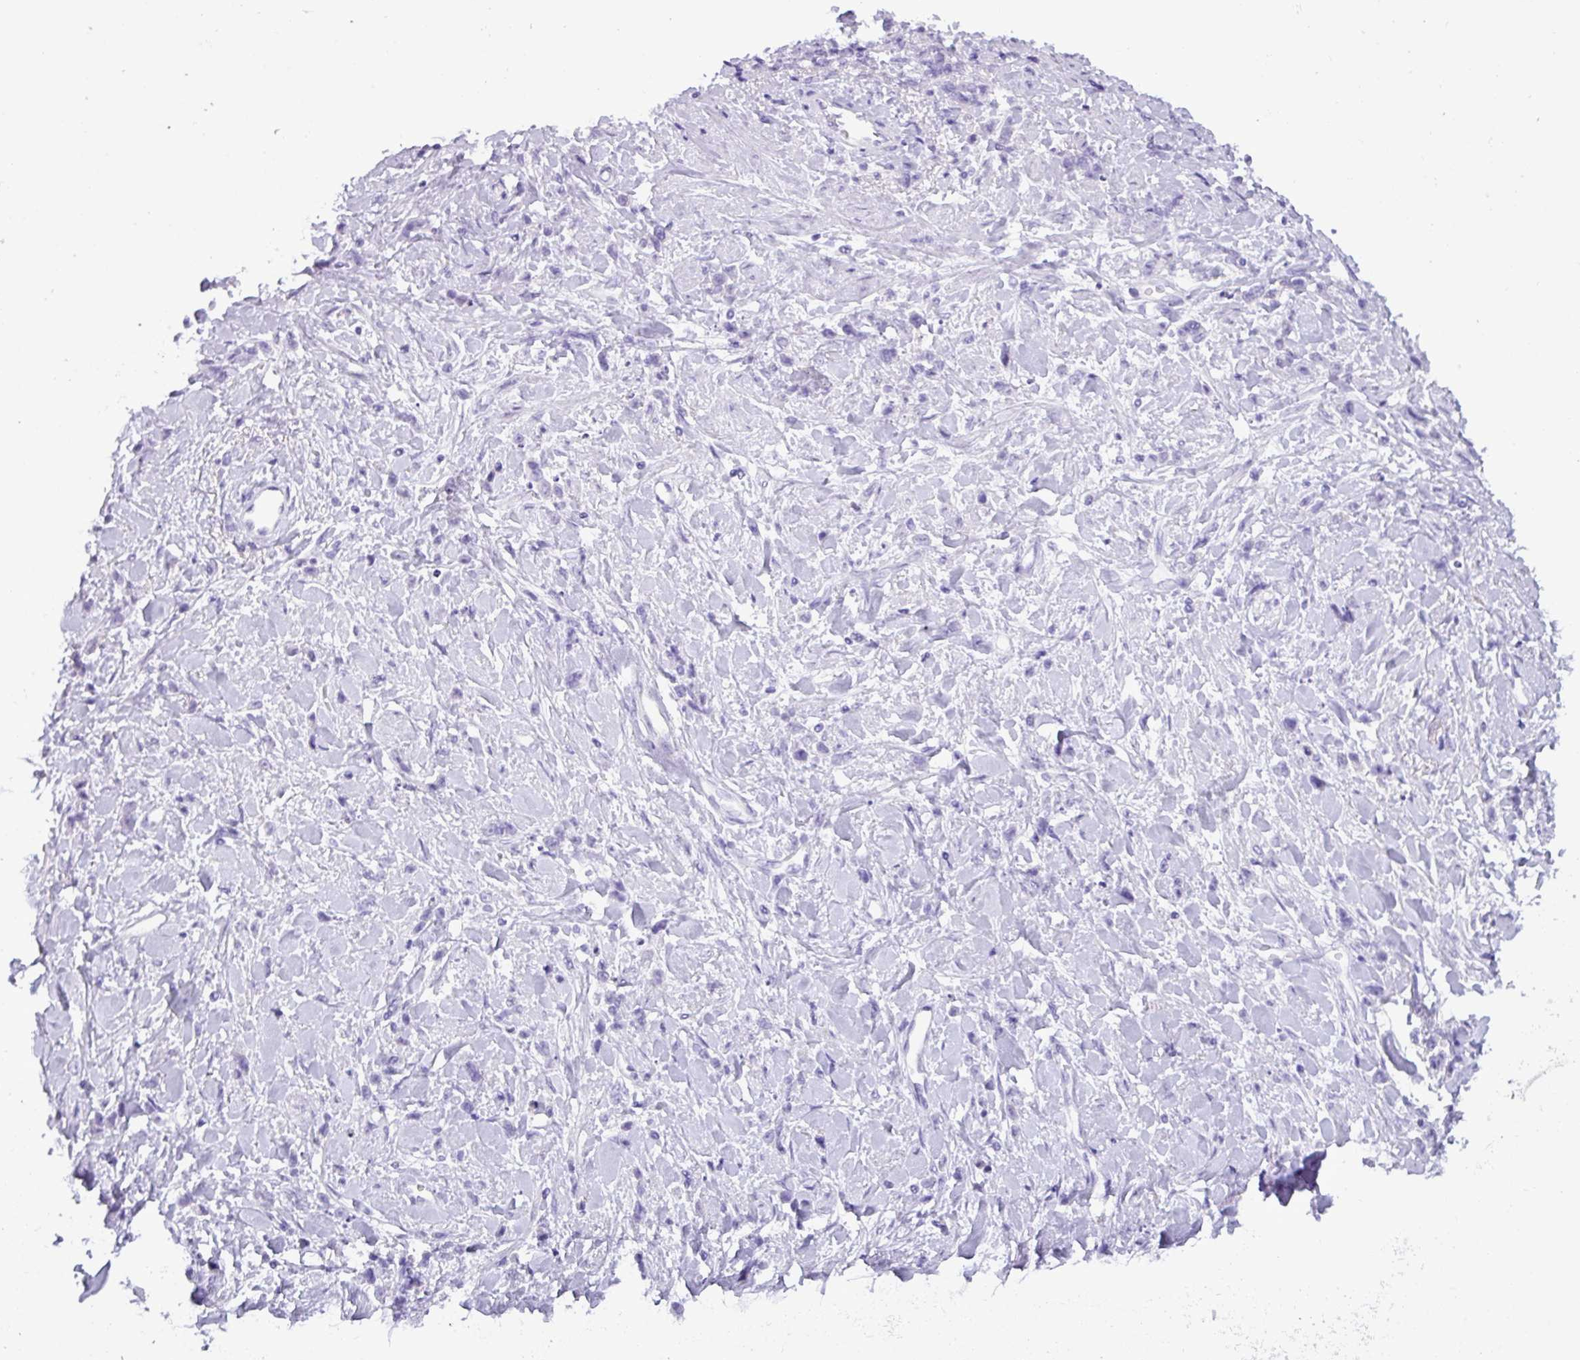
{"staining": {"intensity": "negative", "quantity": "none", "location": "none"}, "tissue": "stomach cancer", "cell_type": "Tumor cells", "image_type": "cancer", "snomed": [{"axis": "morphology", "description": "Adenocarcinoma, NOS"}, {"axis": "topography", "description": "Stomach"}], "caption": "Histopathology image shows no significant protein staining in tumor cells of stomach cancer.", "gene": "STIMATE", "patient": {"sex": "female", "age": 60}}